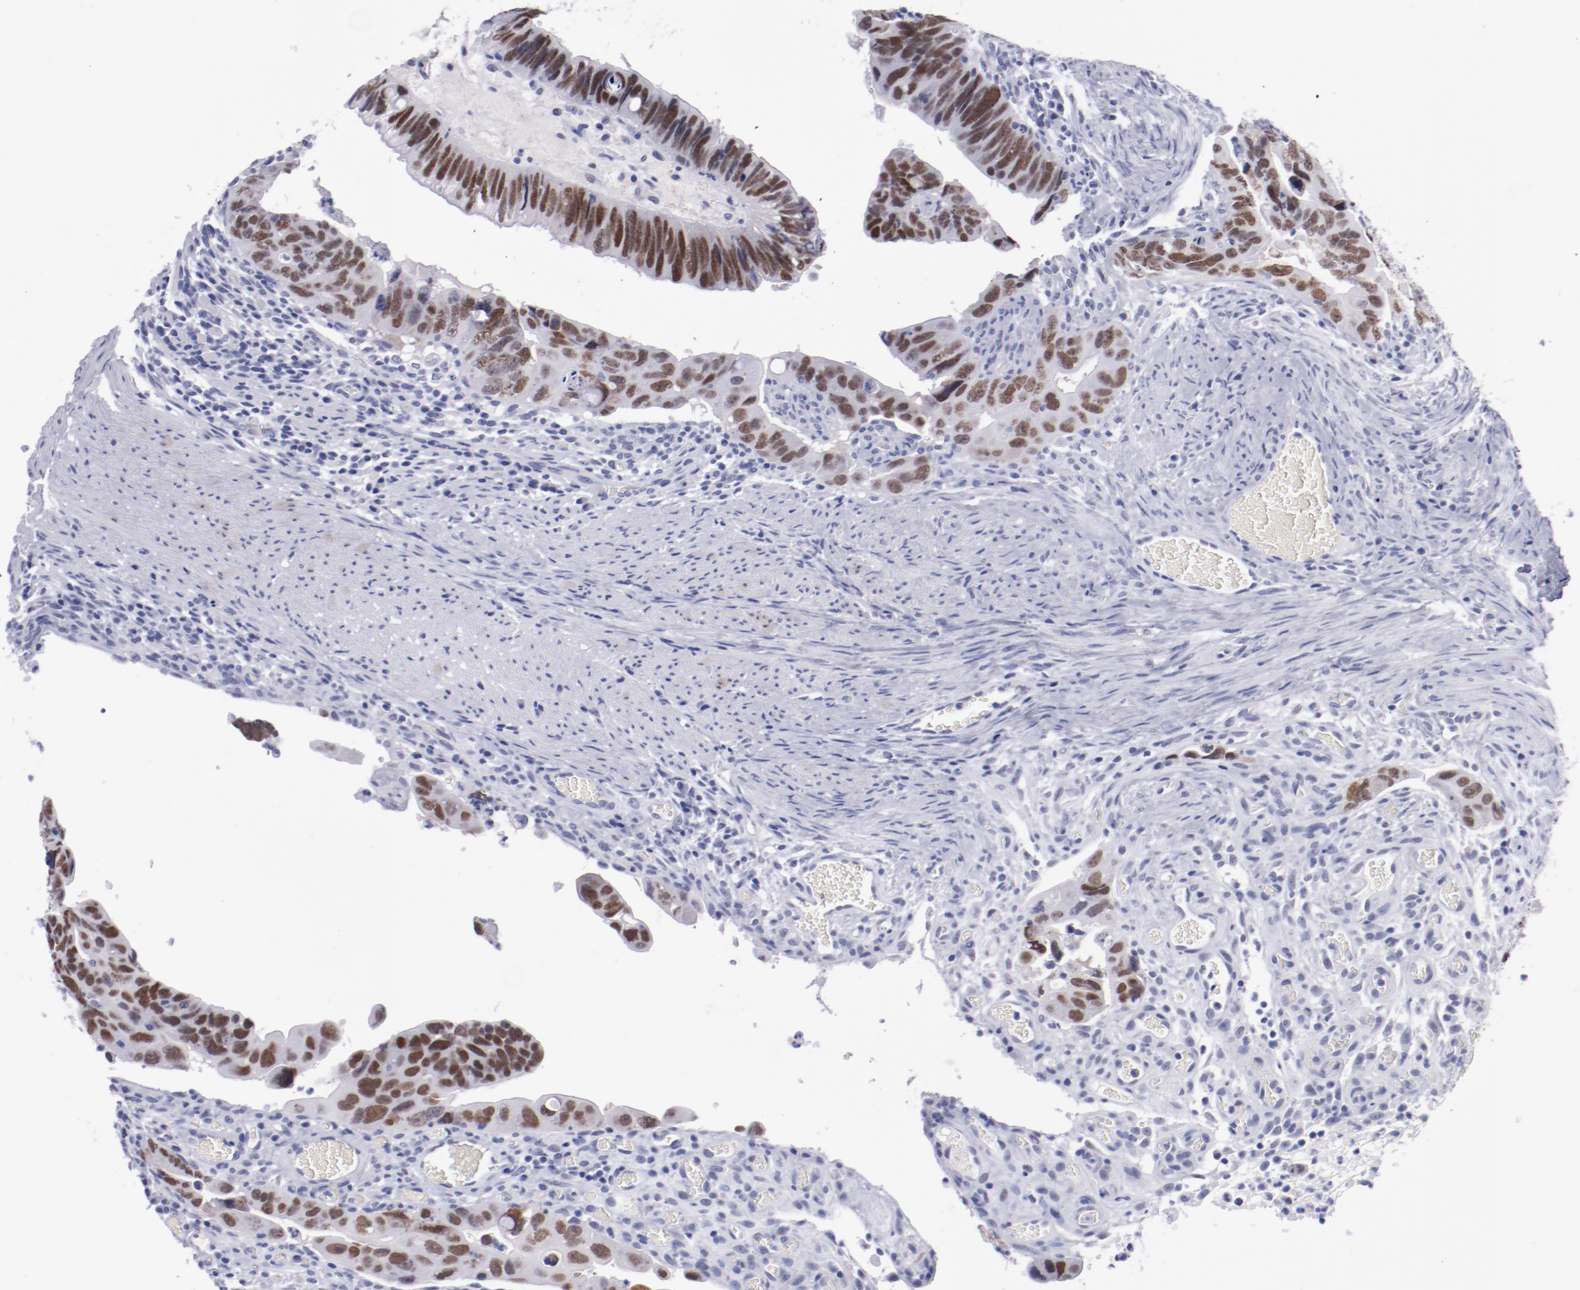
{"staining": {"intensity": "moderate", "quantity": ">75%", "location": "nuclear"}, "tissue": "colorectal cancer", "cell_type": "Tumor cells", "image_type": "cancer", "snomed": [{"axis": "morphology", "description": "Adenocarcinoma, NOS"}, {"axis": "topography", "description": "Rectum"}], "caption": "High-power microscopy captured an immunohistochemistry photomicrograph of colorectal cancer, revealing moderate nuclear expression in approximately >75% of tumor cells.", "gene": "HNF1B", "patient": {"sex": "male", "age": 53}}